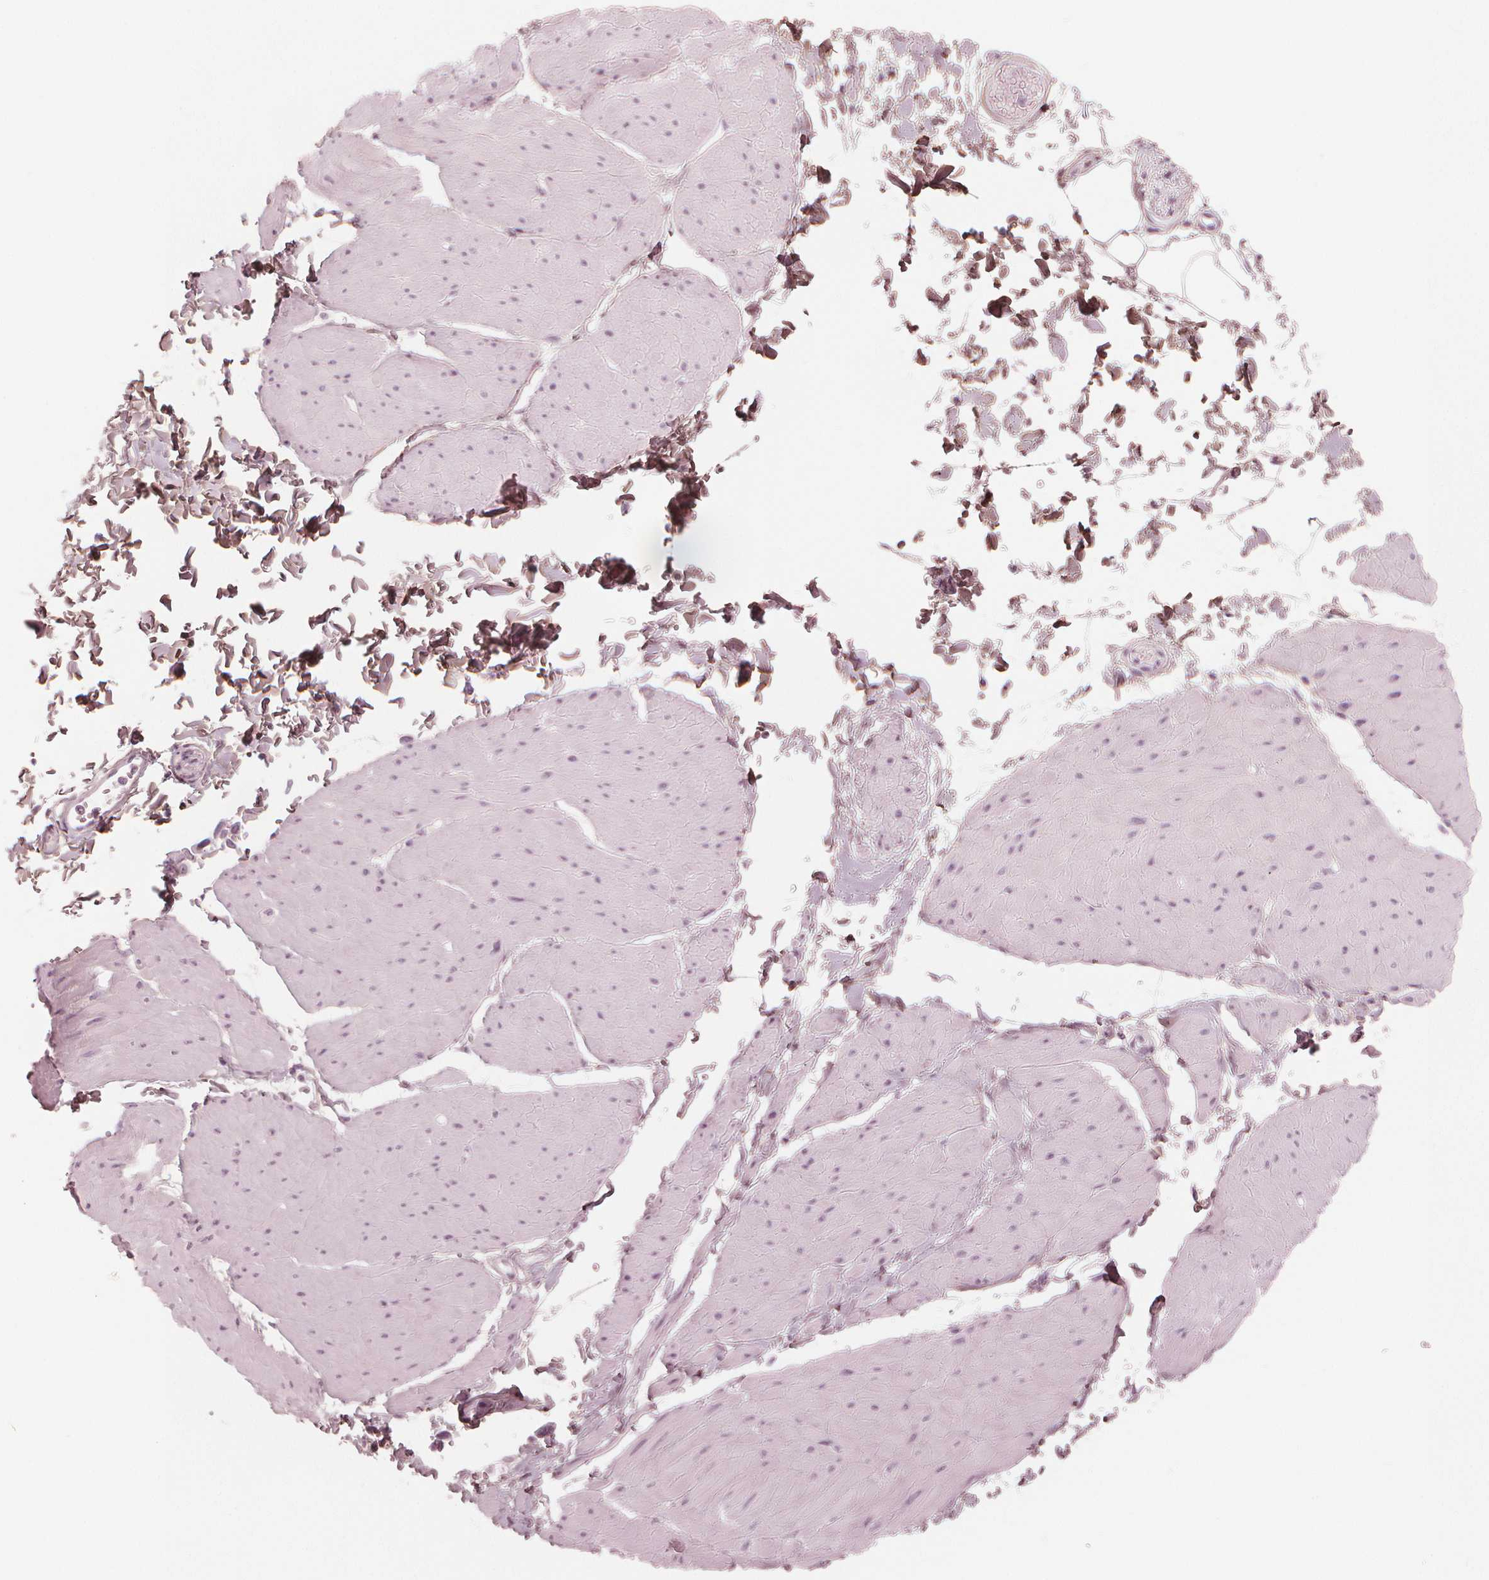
{"staining": {"intensity": "weak", "quantity": "25%-75%", "location": "cytoplasmic/membranous"}, "tissue": "adipose tissue", "cell_type": "Adipocytes", "image_type": "normal", "snomed": [{"axis": "morphology", "description": "Normal tissue, NOS"}, {"axis": "topography", "description": "Smooth muscle"}, {"axis": "topography", "description": "Peripheral nerve tissue"}], "caption": "Weak cytoplasmic/membranous protein staining is seen in approximately 25%-75% of adipocytes in adipose tissue.", "gene": "PAEP", "patient": {"sex": "male", "age": 58}}